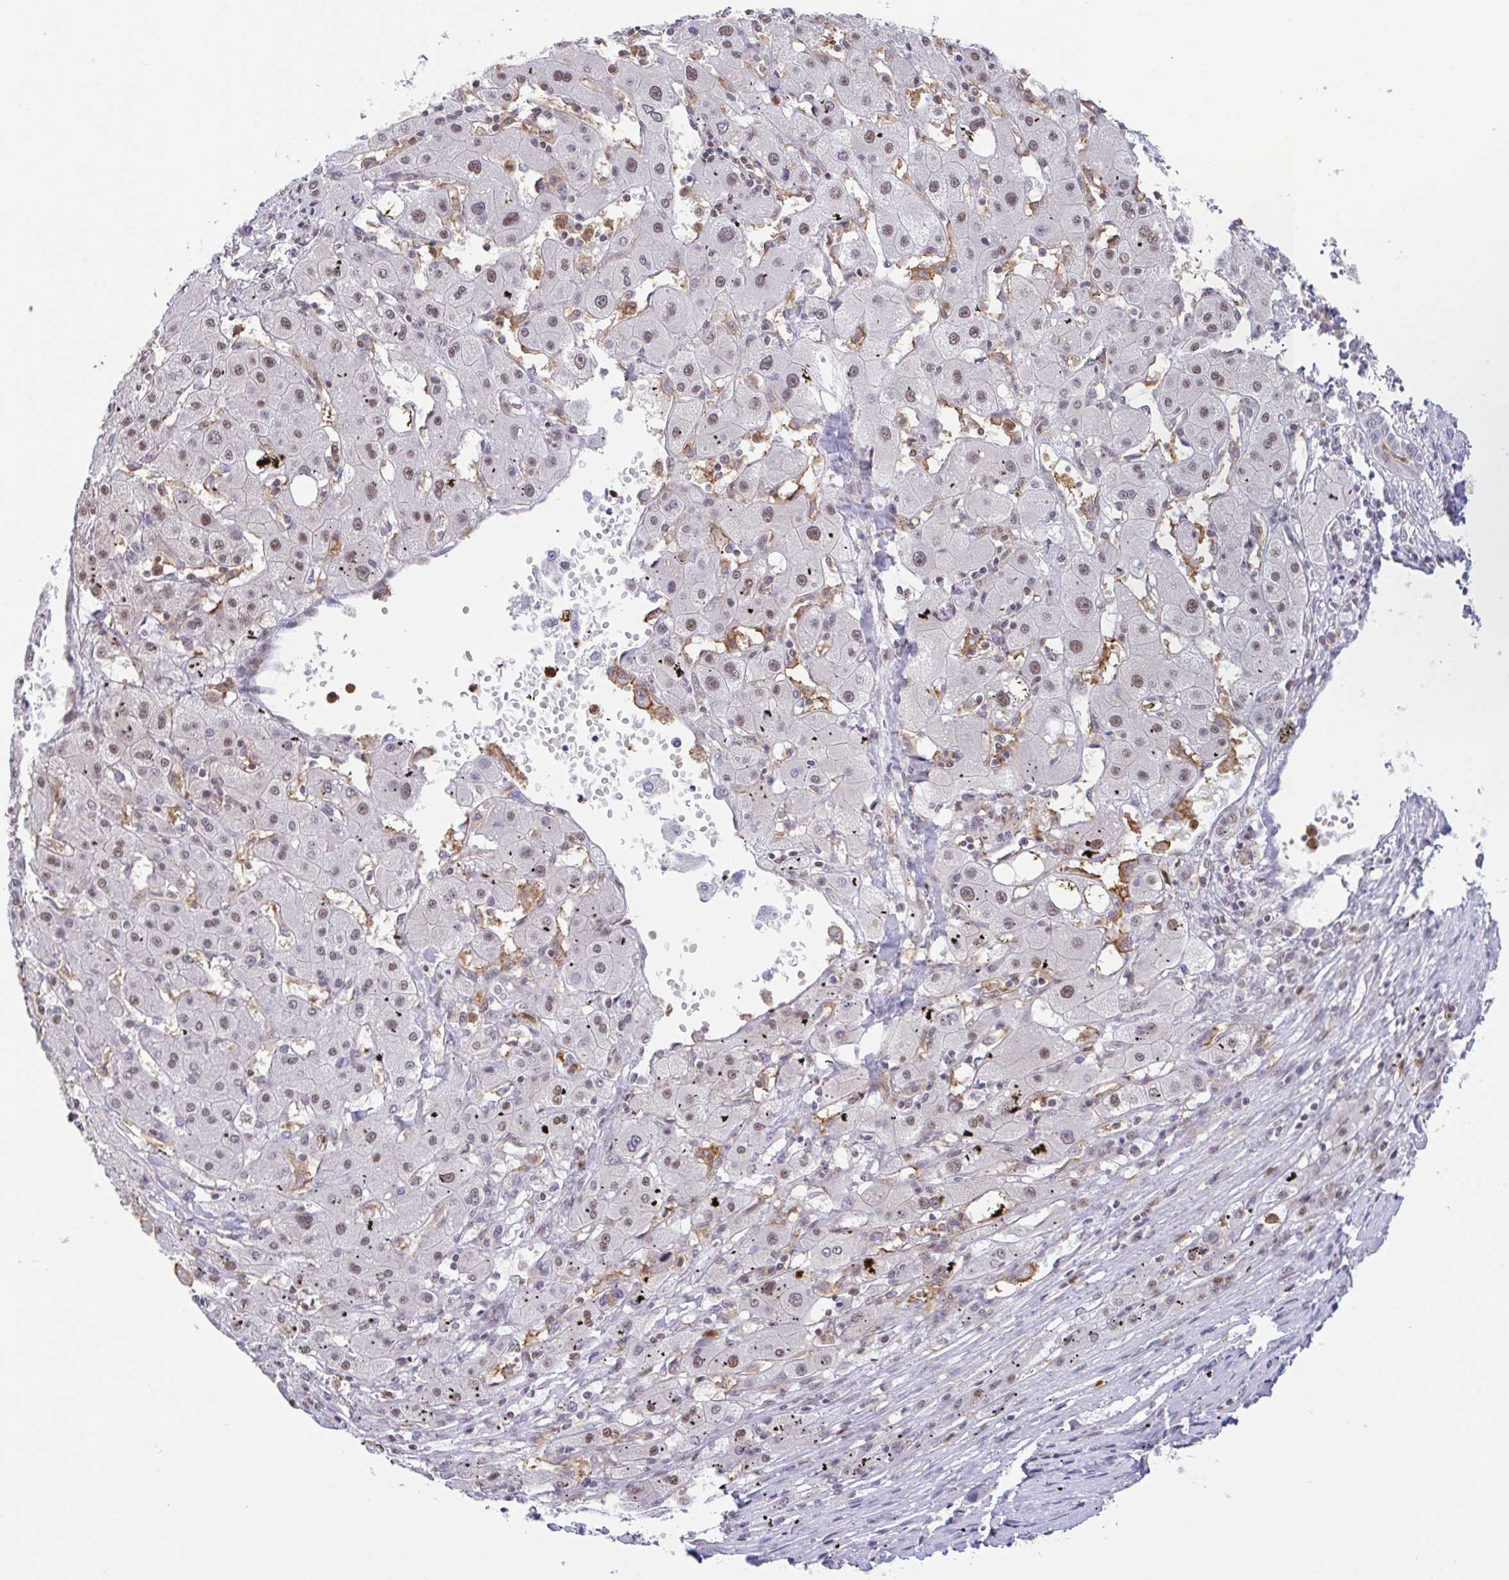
{"staining": {"intensity": "weak", "quantity": ">75%", "location": "nuclear"}, "tissue": "liver cancer", "cell_type": "Tumor cells", "image_type": "cancer", "snomed": [{"axis": "morphology", "description": "Carcinoma, Hepatocellular, NOS"}, {"axis": "topography", "description": "Liver"}], "caption": "Liver cancer stained with a brown dye reveals weak nuclear positive positivity in approximately >75% of tumor cells.", "gene": "OR6K3", "patient": {"sex": "male", "age": 72}}